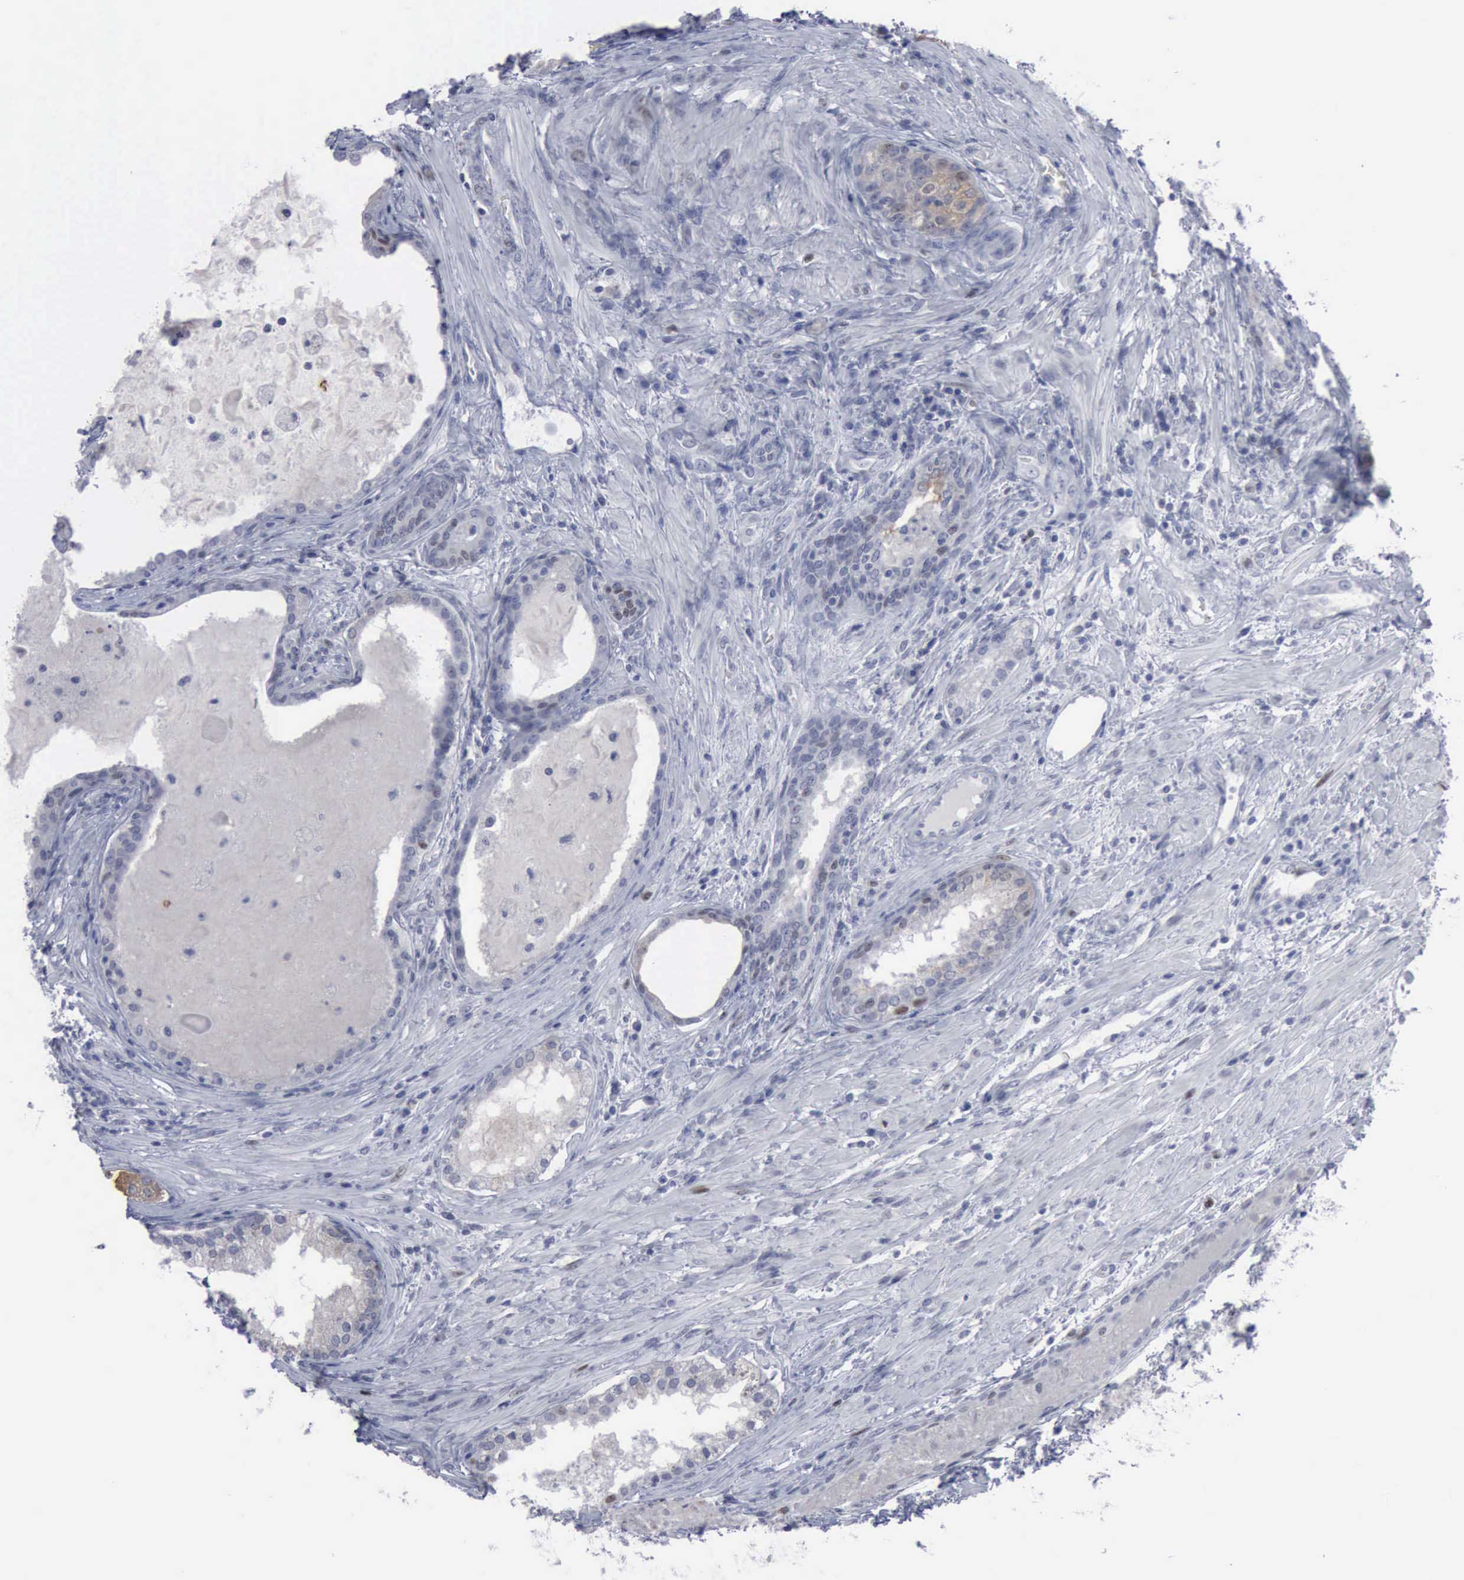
{"staining": {"intensity": "weak", "quantity": "<25%", "location": "nuclear"}, "tissue": "prostate cancer", "cell_type": "Tumor cells", "image_type": "cancer", "snomed": [{"axis": "morphology", "description": "Adenocarcinoma, Medium grade"}, {"axis": "topography", "description": "Prostate"}], "caption": "DAB (3,3'-diaminobenzidine) immunohistochemical staining of human medium-grade adenocarcinoma (prostate) displays no significant expression in tumor cells.", "gene": "MCM5", "patient": {"sex": "male", "age": 70}}